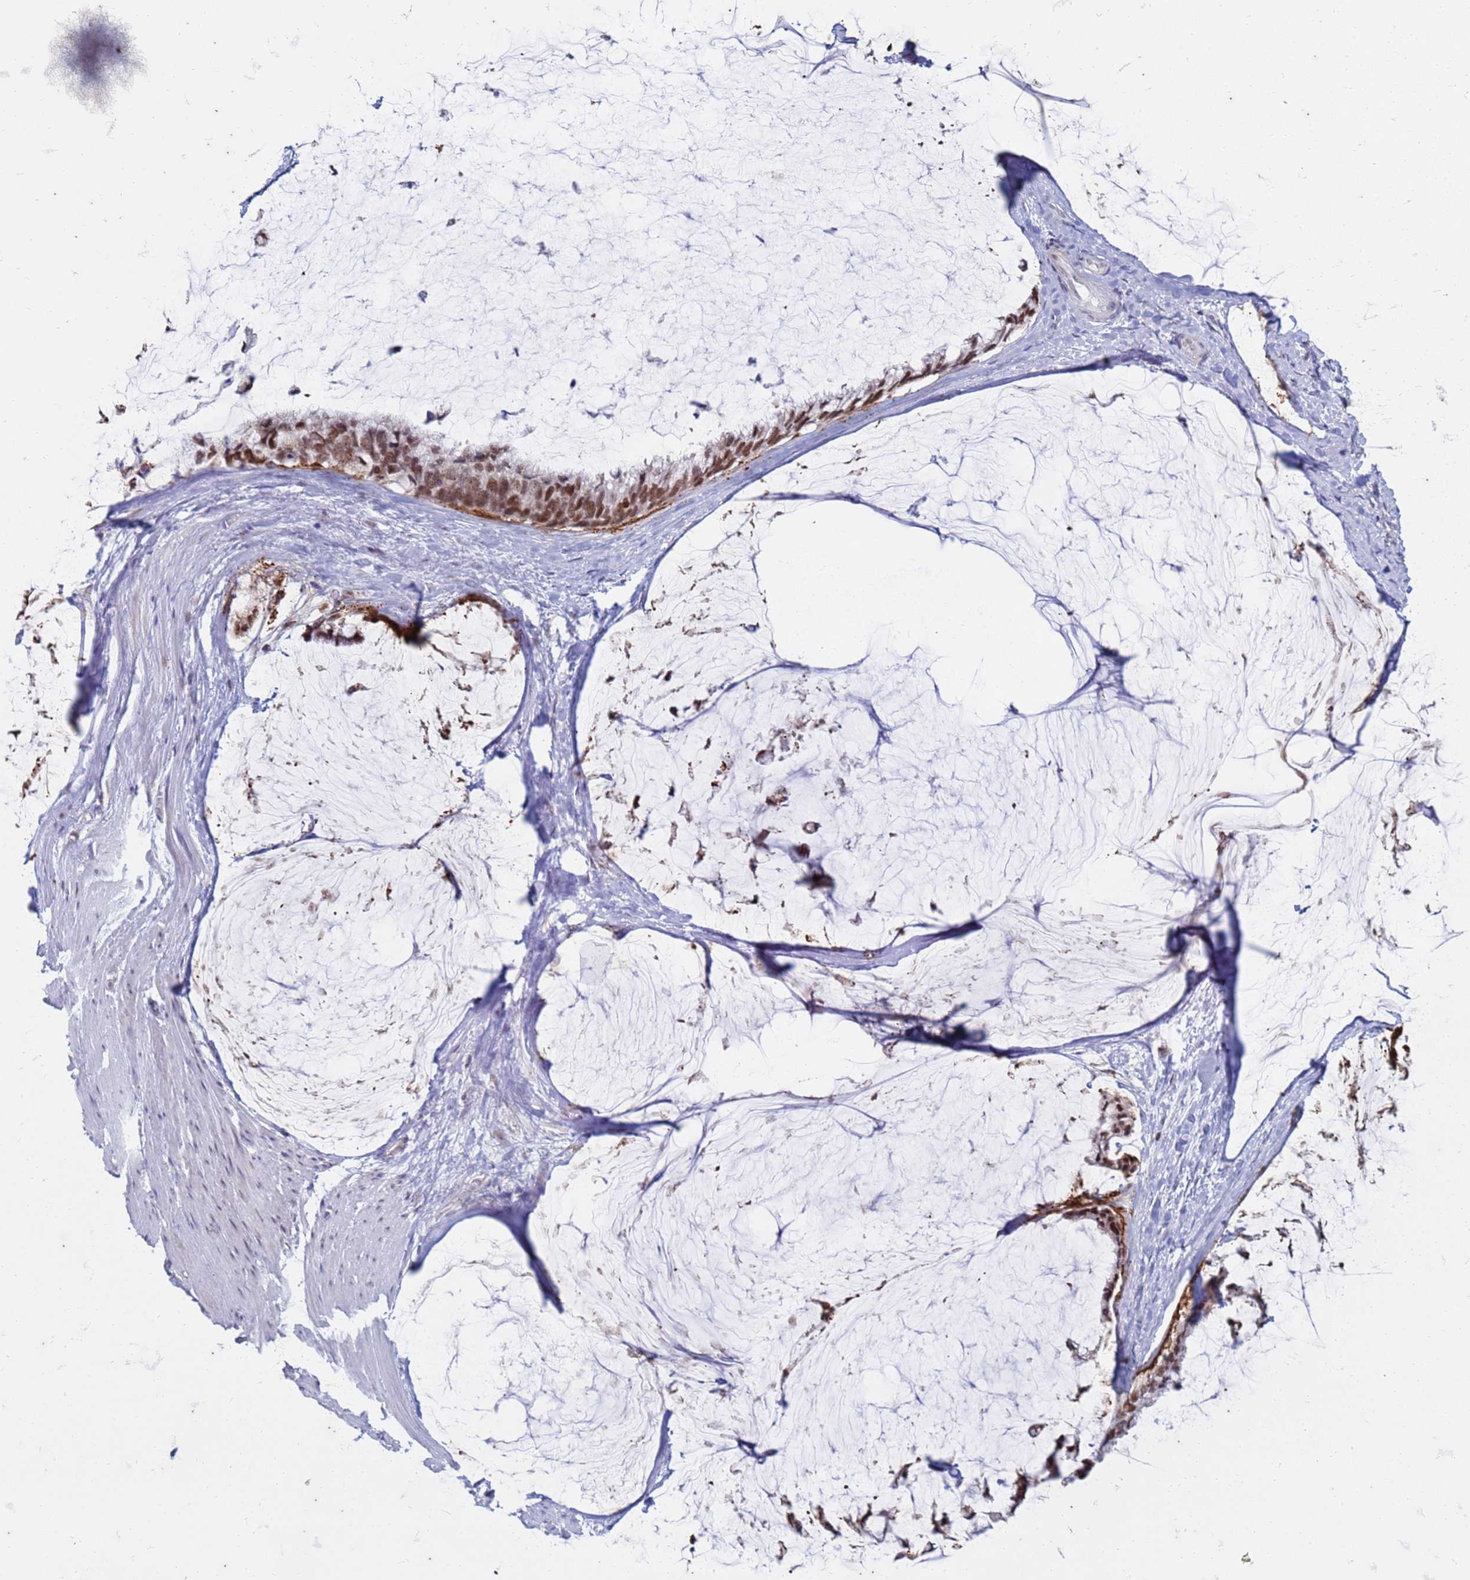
{"staining": {"intensity": "moderate", "quantity": ">75%", "location": "nuclear"}, "tissue": "ovarian cancer", "cell_type": "Tumor cells", "image_type": "cancer", "snomed": [{"axis": "morphology", "description": "Cystadenocarcinoma, mucinous, NOS"}, {"axis": "topography", "description": "Ovary"}], "caption": "Ovarian cancer stained with a protein marker reveals moderate staining in tumor cells.", "gene": "TRMT6", "patient": {"sex": "female", "age": 39}}